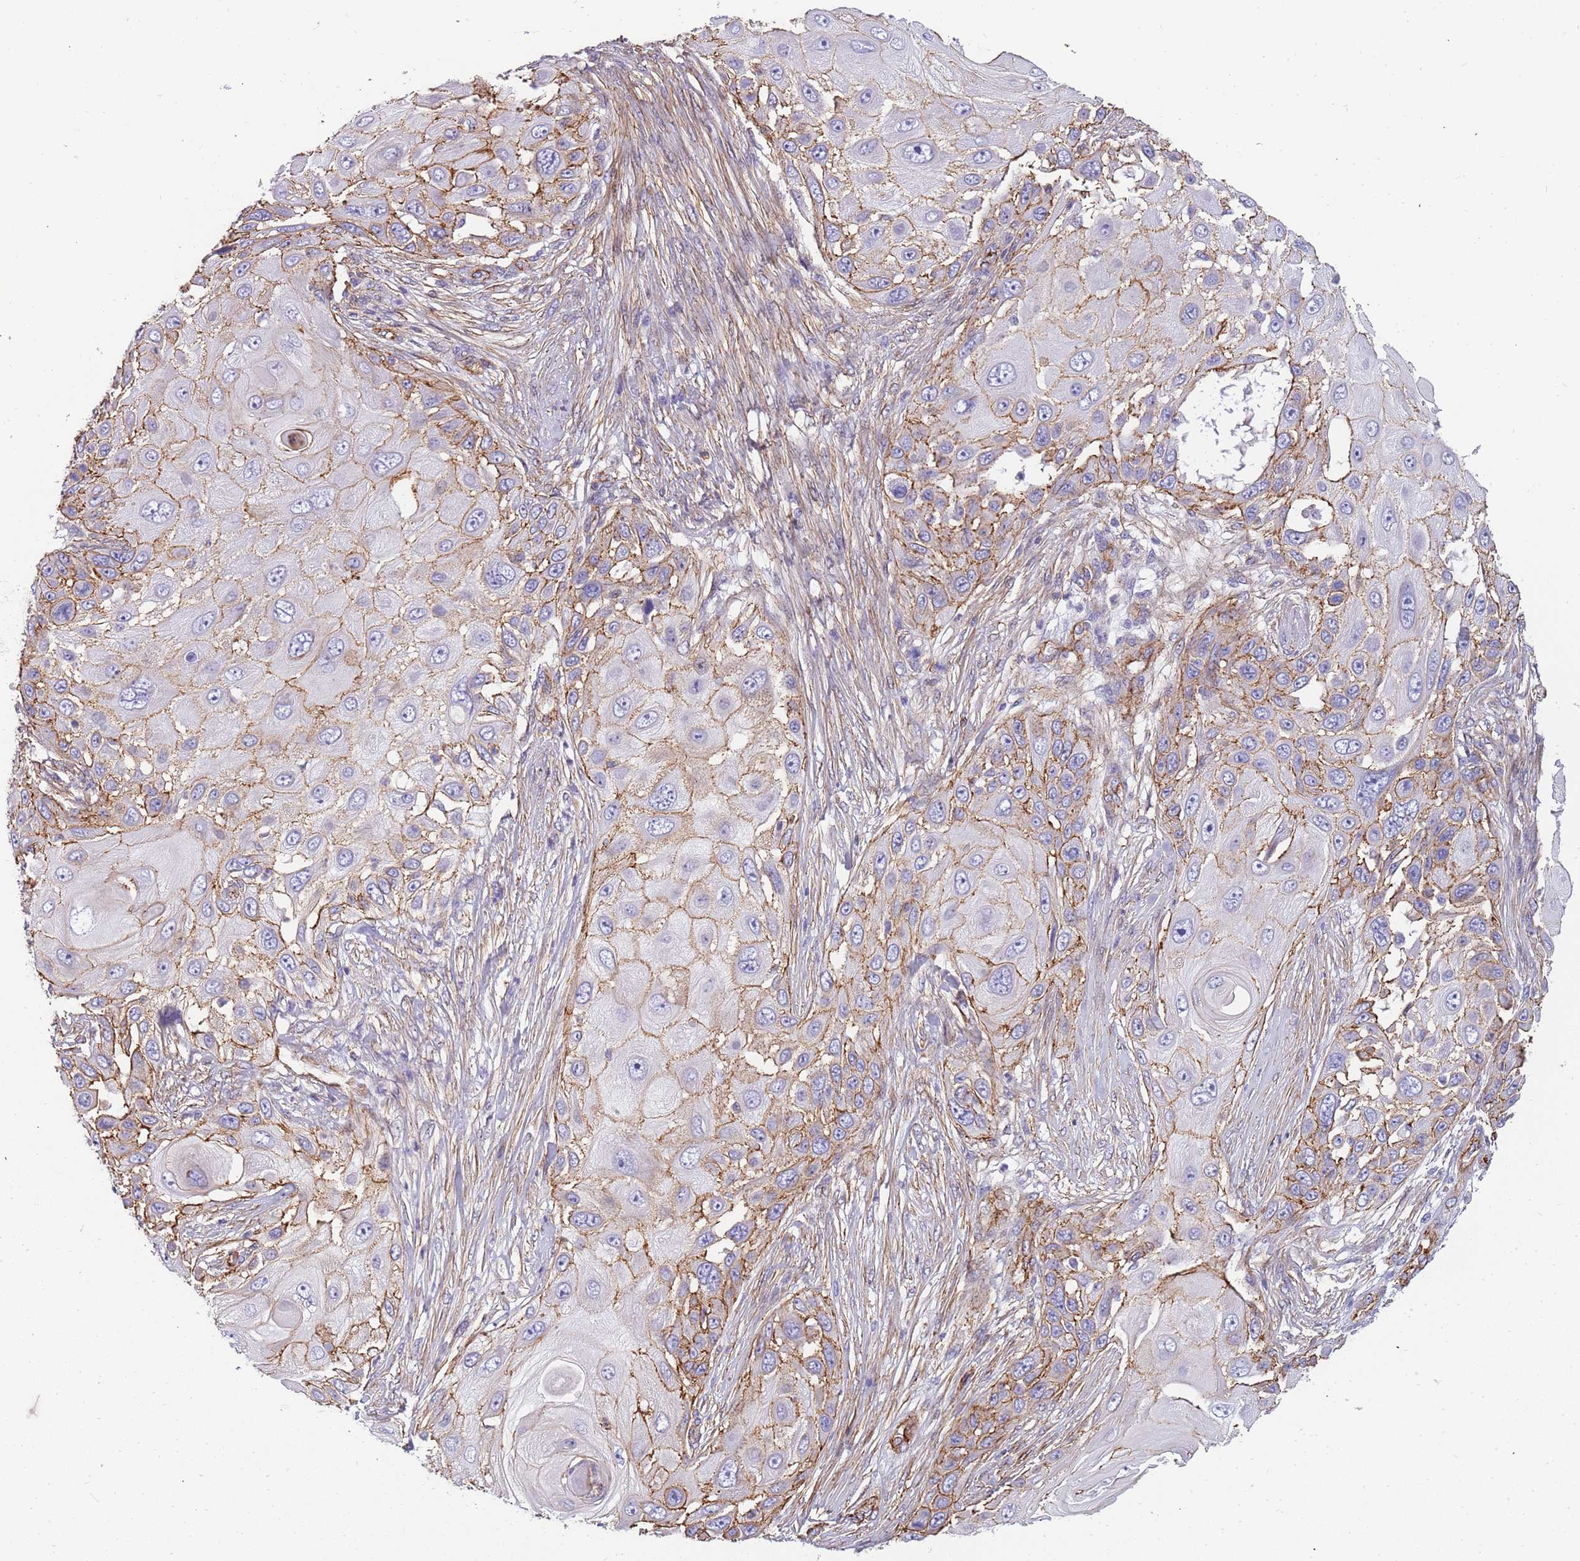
{"staining": {"intensity": "moderate", "quantity": "25%-75%", "location": "cytoplasmic/membranous"}, "tissue": "skin cancer", "cell_type": "Tumor cells", "image_type": "cancer", "snomed": [{"axis": "morphology", "description": "Squamous cell carcinoma, NOS"}, {"axis": "topography", "description": "Skin"}], "caption": "IHC image of neoplastic tissue: human skin squamous cell carcinoma stained using immunohistochemistry displays medium levels of moderate protein expression localized specifically in the cytoplasmic/membranous of tumor cells, appearing as a cytoplasmic/membranous brown color.", "gene": "GFRAL", "patient": {"sex": "female", "age": 44}}